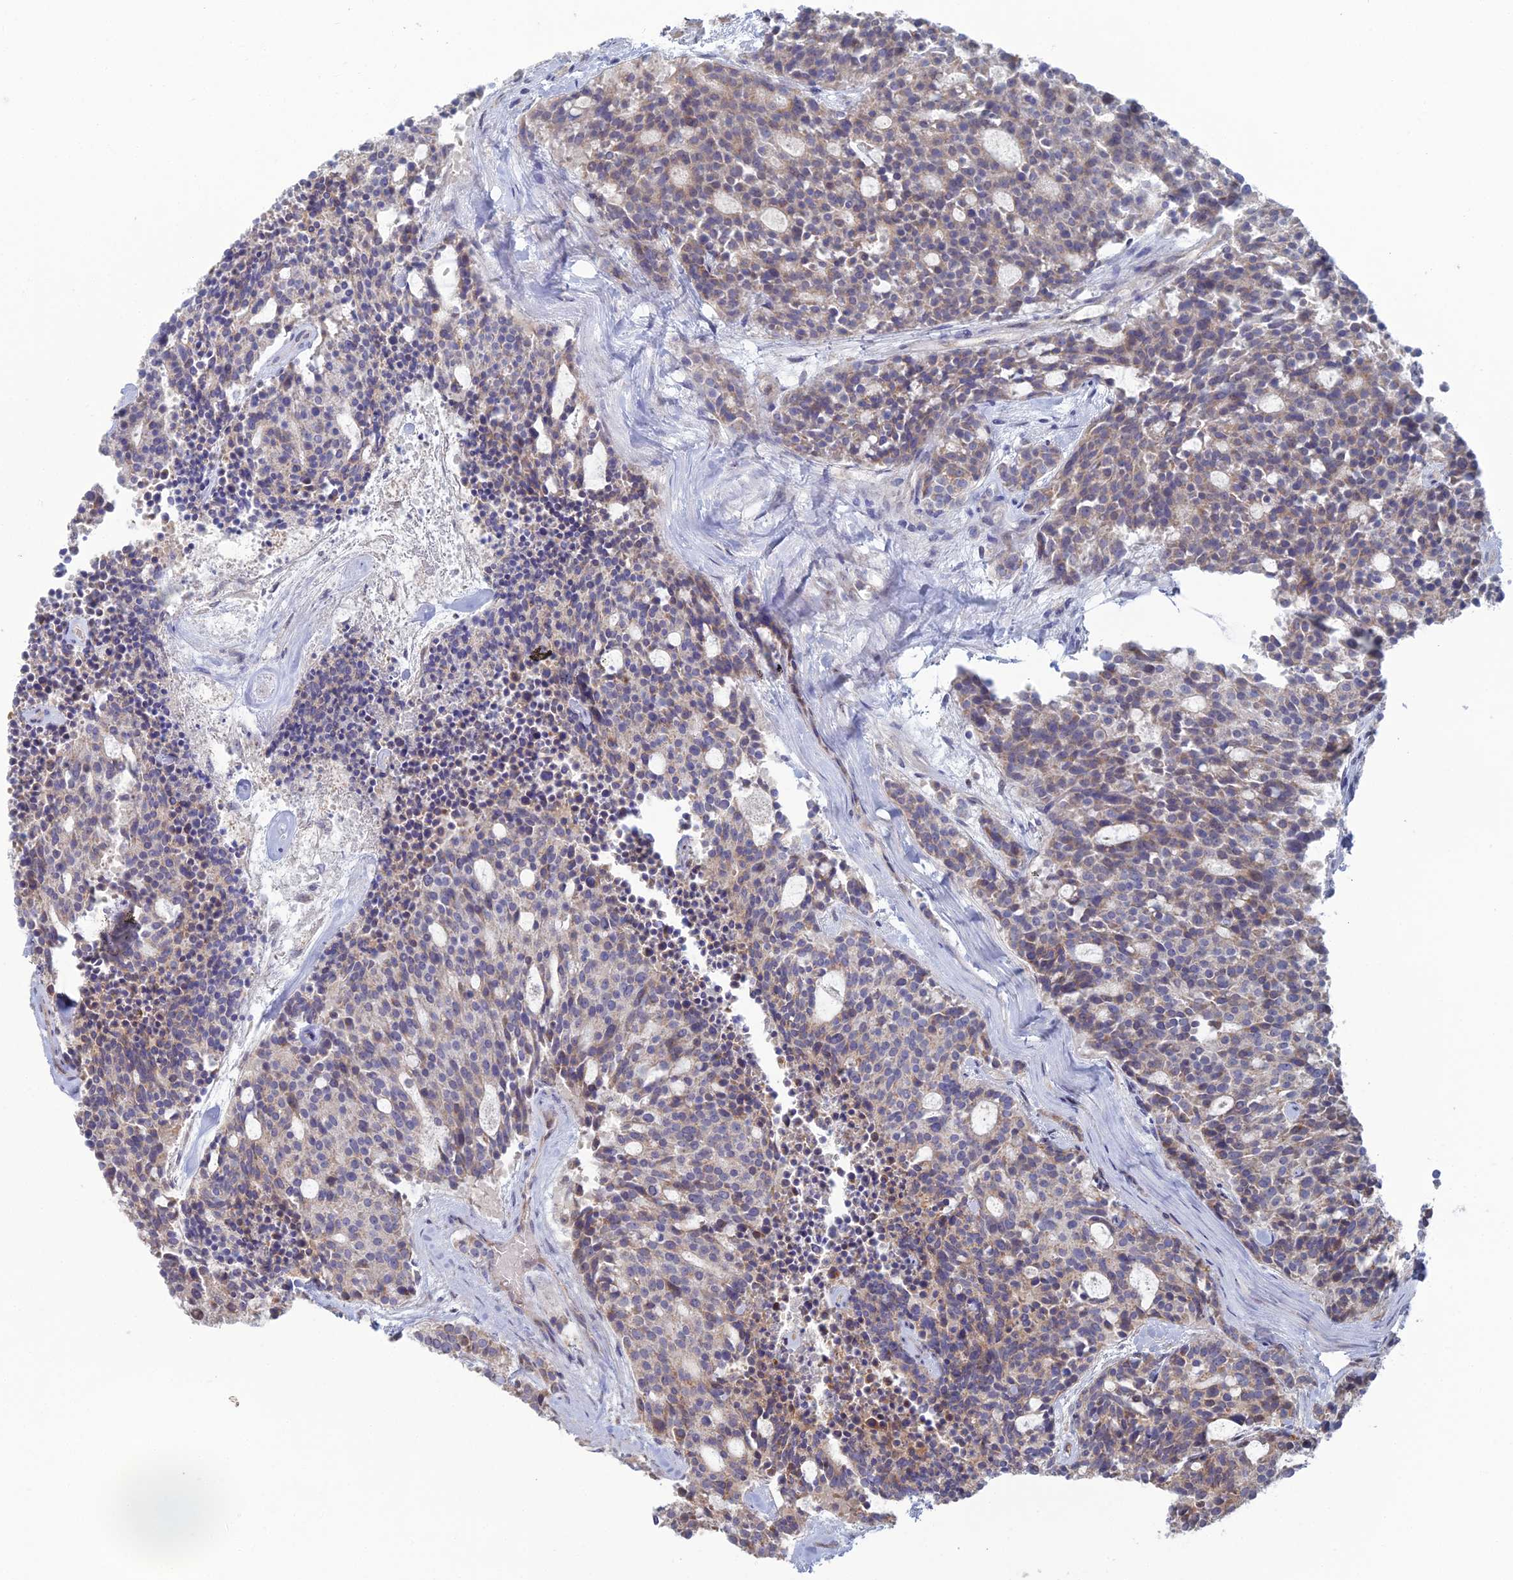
{"staining": {"intensity": "weak", "quantity": "25%-75%", "location": "cytoplasmic/membranous"}, "tissue": "carcinoid", "cell_type": "Tumor cells", "image_type": "cancer", "snomed": [{"axis": "morphology", "description": "Carcinoid, malignant, NOS"}, {"axis": "topography", "description": "Pancreas"}], "caption": "Tumor cells reveal weak cytoplasmic/membranous expression in about 25%-75% of cells in carcinoid.", "gene": "ARL16", "patient": {"sex": "female", "age": 54}}